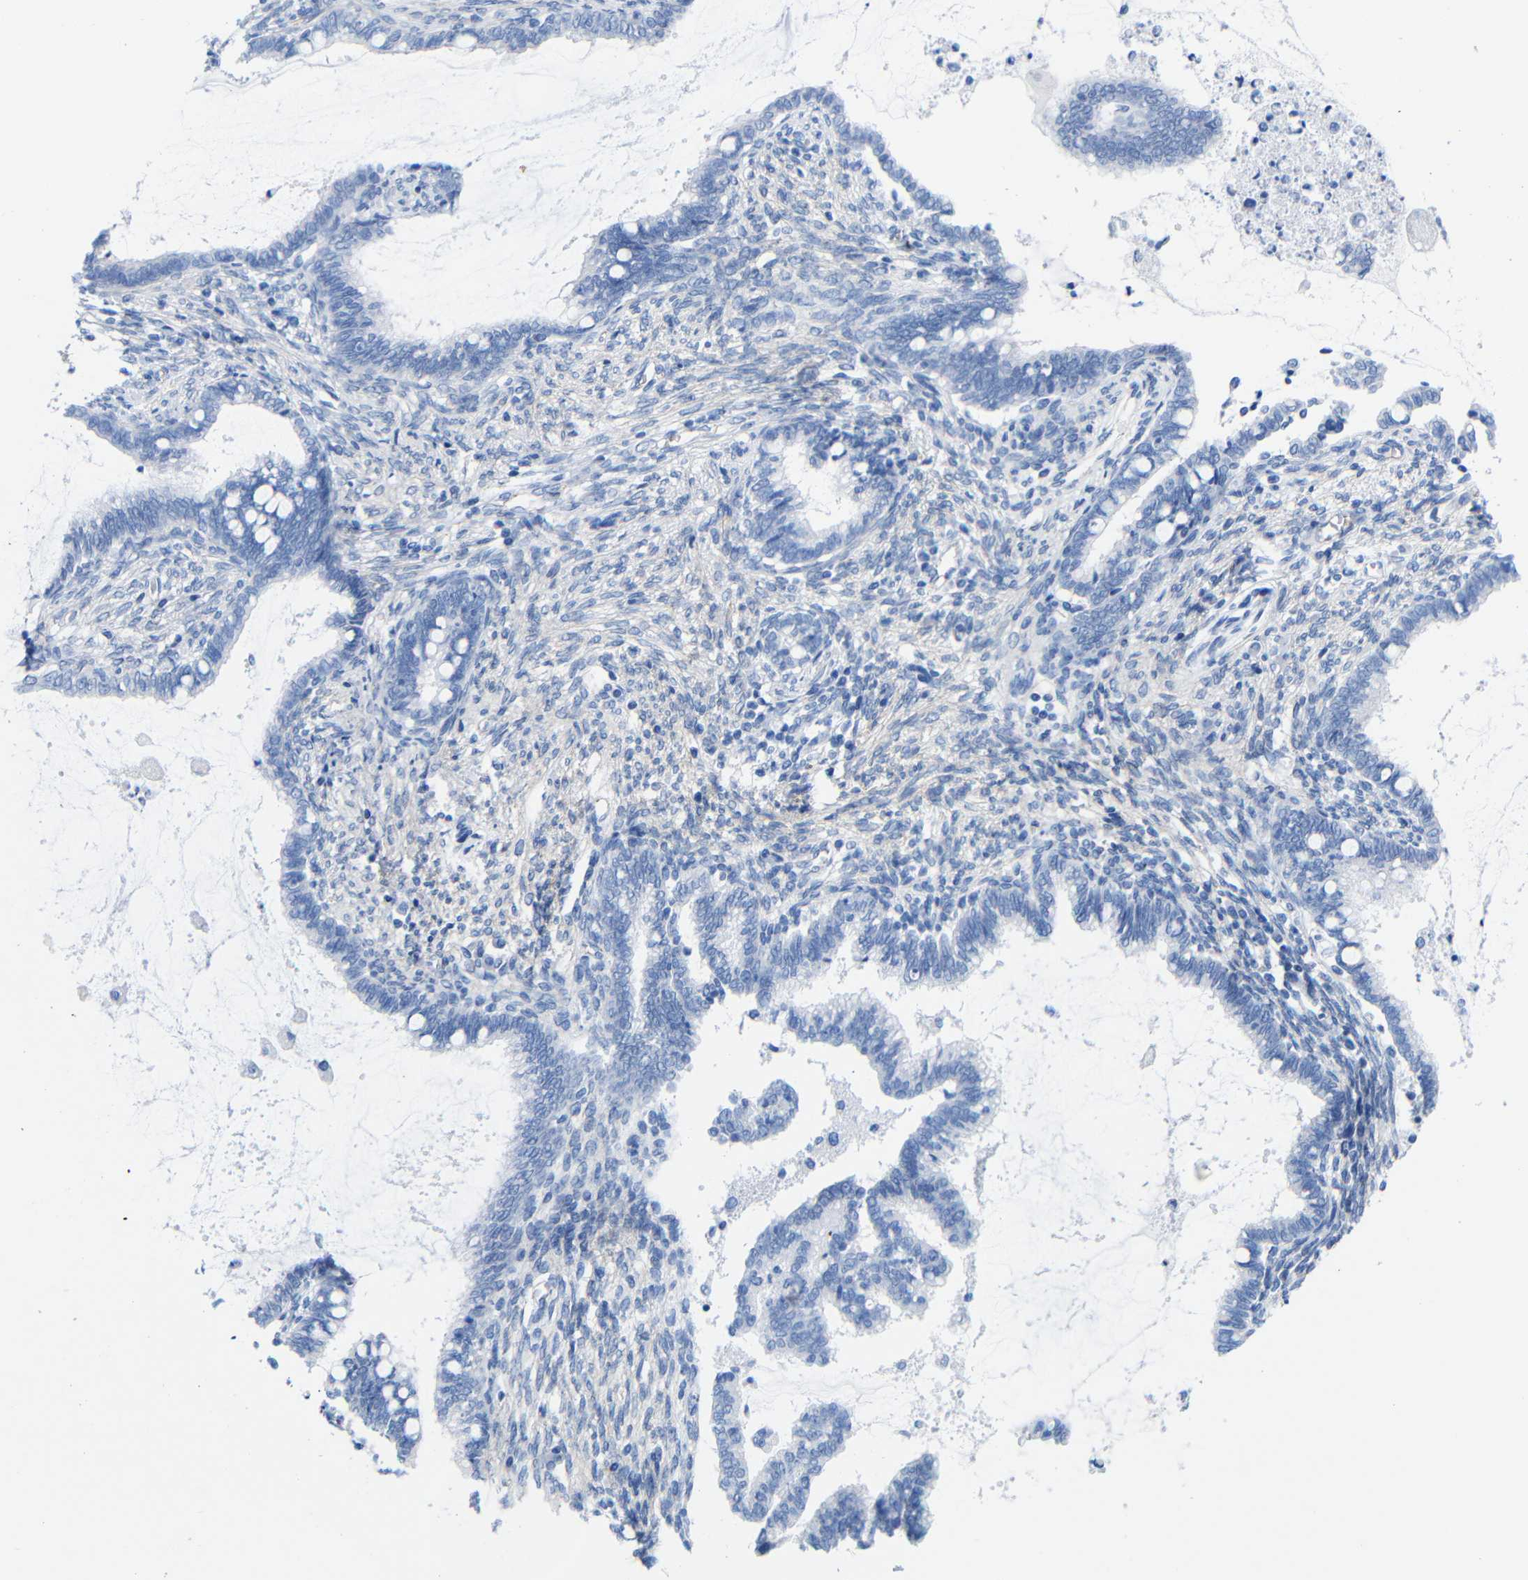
{"staining": {"intensity": "negative", "quantity": "none", "location": "none"}, "tissue": "cervical cancer", "cell_type": "Tumor cells", "image_type": "cancer", "snomed": [{"axis": "morphology", "description": "Adenocarcinoma, NOS"}, {"axis": "topography", "description": "Cervix"}], "caption": "This is an immunohistochemistry image of human cervical adenocarcinoma. There is no positivity in tumor cells.", "gene": "CGNL1", "patient": {"sex": "female", "age": 44}}